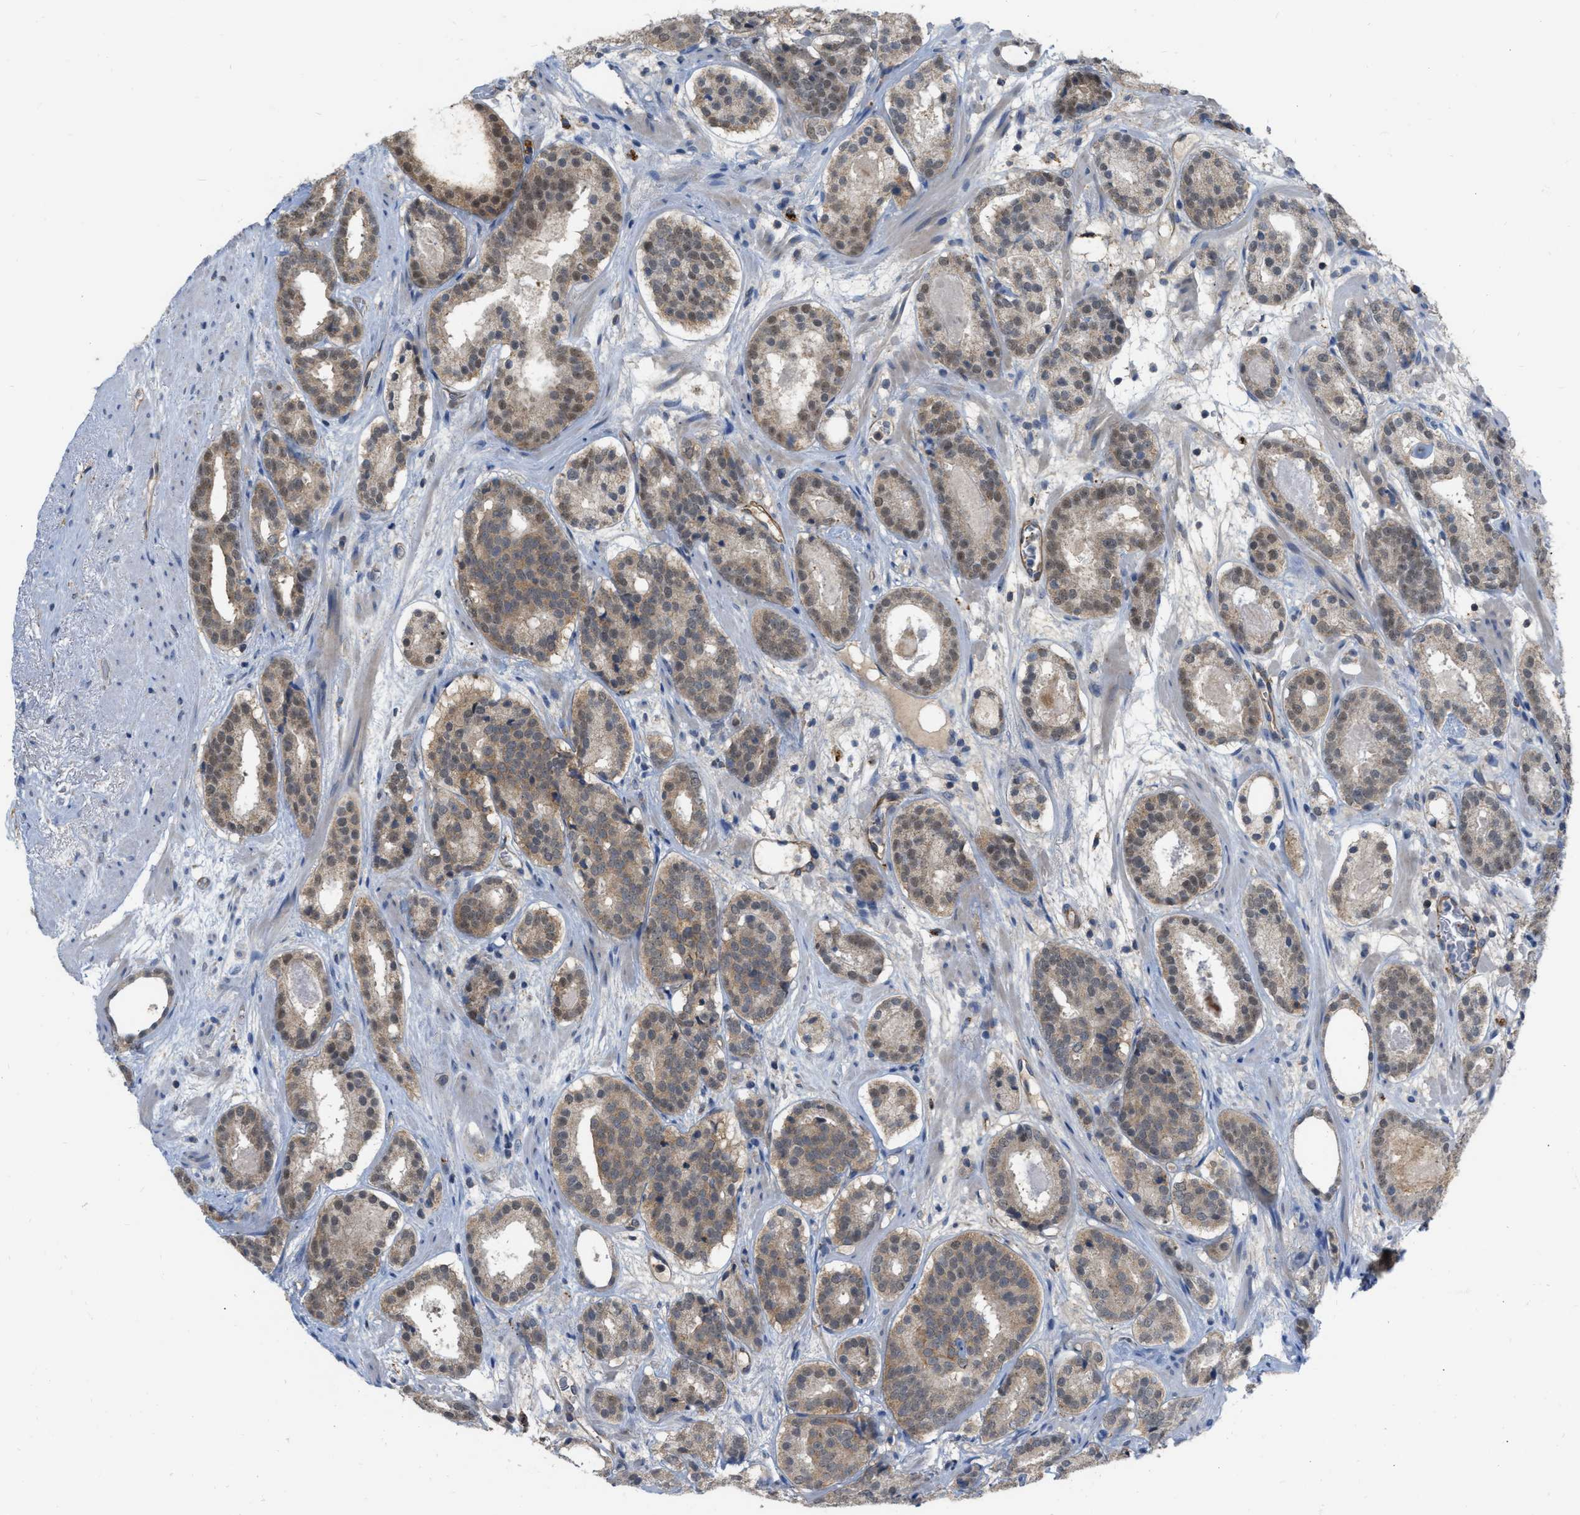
{"staining": {"intensity": "weak", "quantity": ">75%", "location": "cytoplasmic/membranous"}, "tissue": "prostate cancer", "cell_type": "Tumor cells", "image_type": "cancer", "snomed": [{"axis": "morphology", "description": "Adenocarcinoma, Low grade"}, {"axis": "topography", "description": "Prostate"}], "caption": "Immunohistochemistry (IHC) histopathology image of human prostate cancer stained for a protein (brown), which demonstrates low levels of weak cytoplasmic/membranous expression in about >75% of tumor cells.", "gene": "NAPEPLD", "patient": {"sex": "male", "age": 69}}